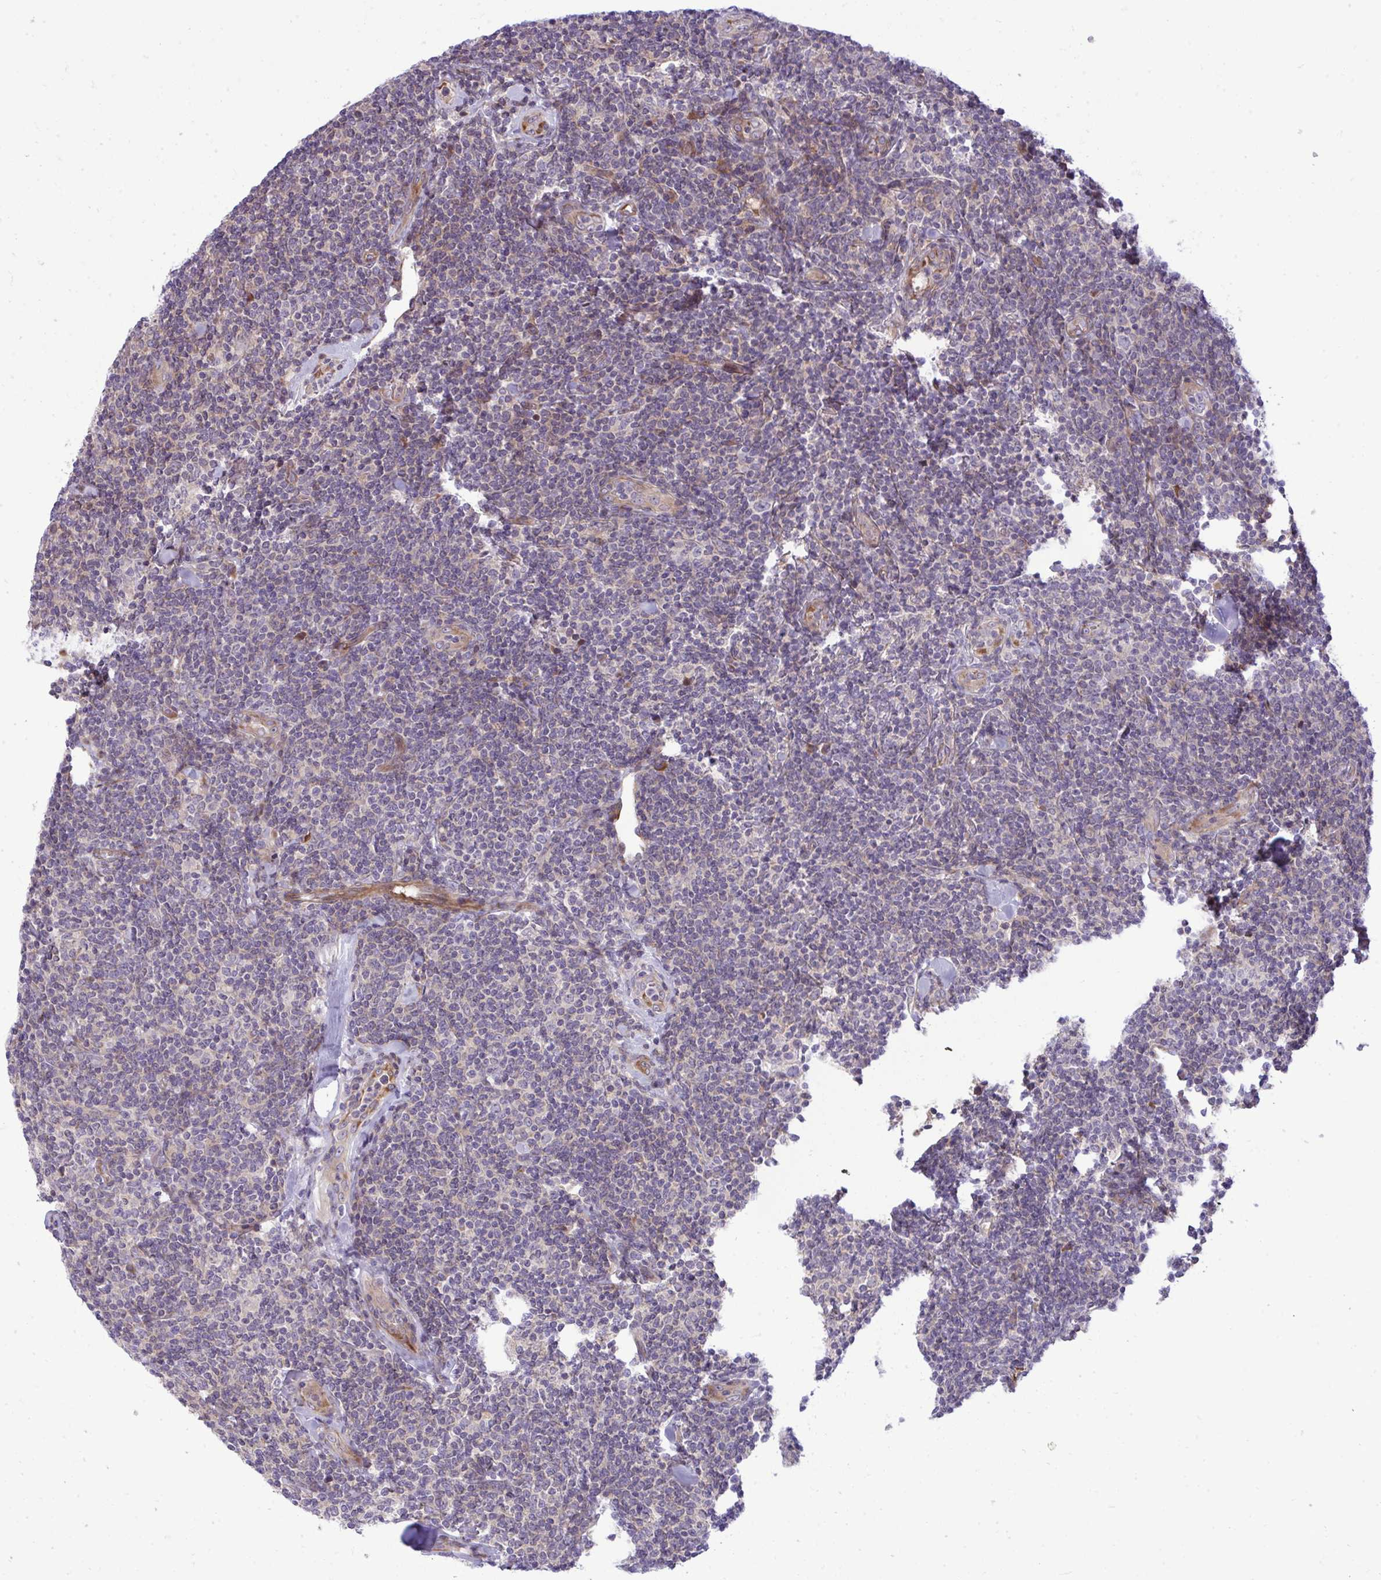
{"staining": {"intensity": "negative", "quantity": "none", "location": "none"}, "tissue": "lymphoma", "cell_type": "Tumor cells", "image_type": "cancer", "snomed": [{"axis": "morphology", "description": "Malignant lymphoma, non-Hodgkin's type, Low grade"}, {"axis": "topography", "description": "Lymph node"}], "caption": "Tumor cells are negative for brown protein staining in low-grade malignant lymphoma, non-Hodgkin's type.", "gene": "ZSCAN9", "patient": {"sex": "female", "age": 56}}